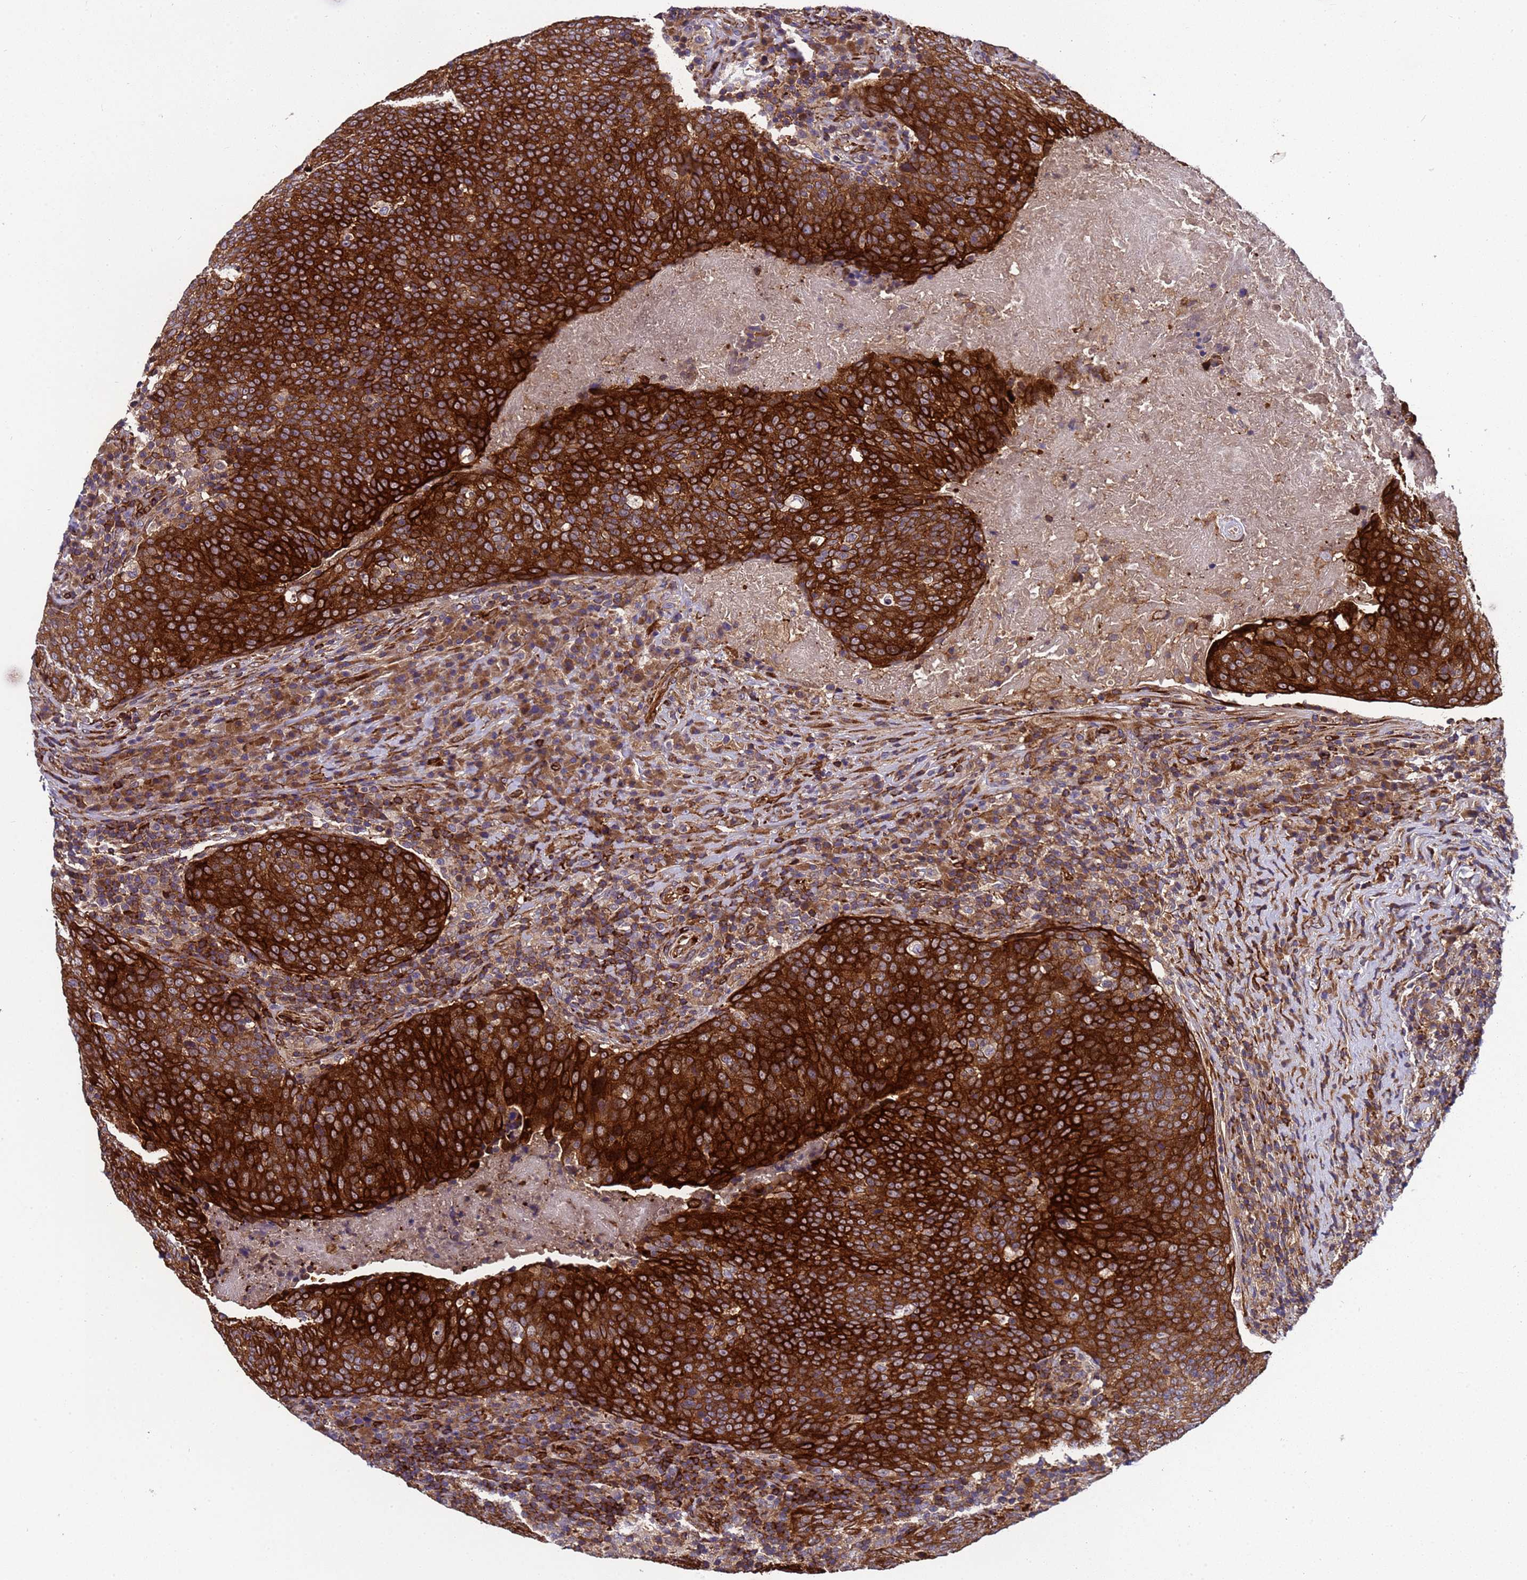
{"staining": {"intensity": "strong", "quantity": ">75%", "location": "cytoplasmic/membranous"}, "tissue": "head and neck cancer", "cell_type": "Tumor cells", "image_type": "cancer", "snomed": [{"axis": "morphology", "description": "Squamous cell carcinoma, NOS"}, {"axis": "morphology", "description": "Squamous cell carcinoma, metastatic, NOS"}, {"axis": "topography", "description": "Lymph node"}, {"axis": "topography", "description": "Head-Neck"}], "caption": "Head and neck metastatic squamous cell carcinoma tissue demonstrates strong cytoplasmic/membranous staining in about >75% of tumor cells, visualized by immunohistochemistry.", "gene": "MOCS1", "patient": {"sex": "male", "age": 62}}